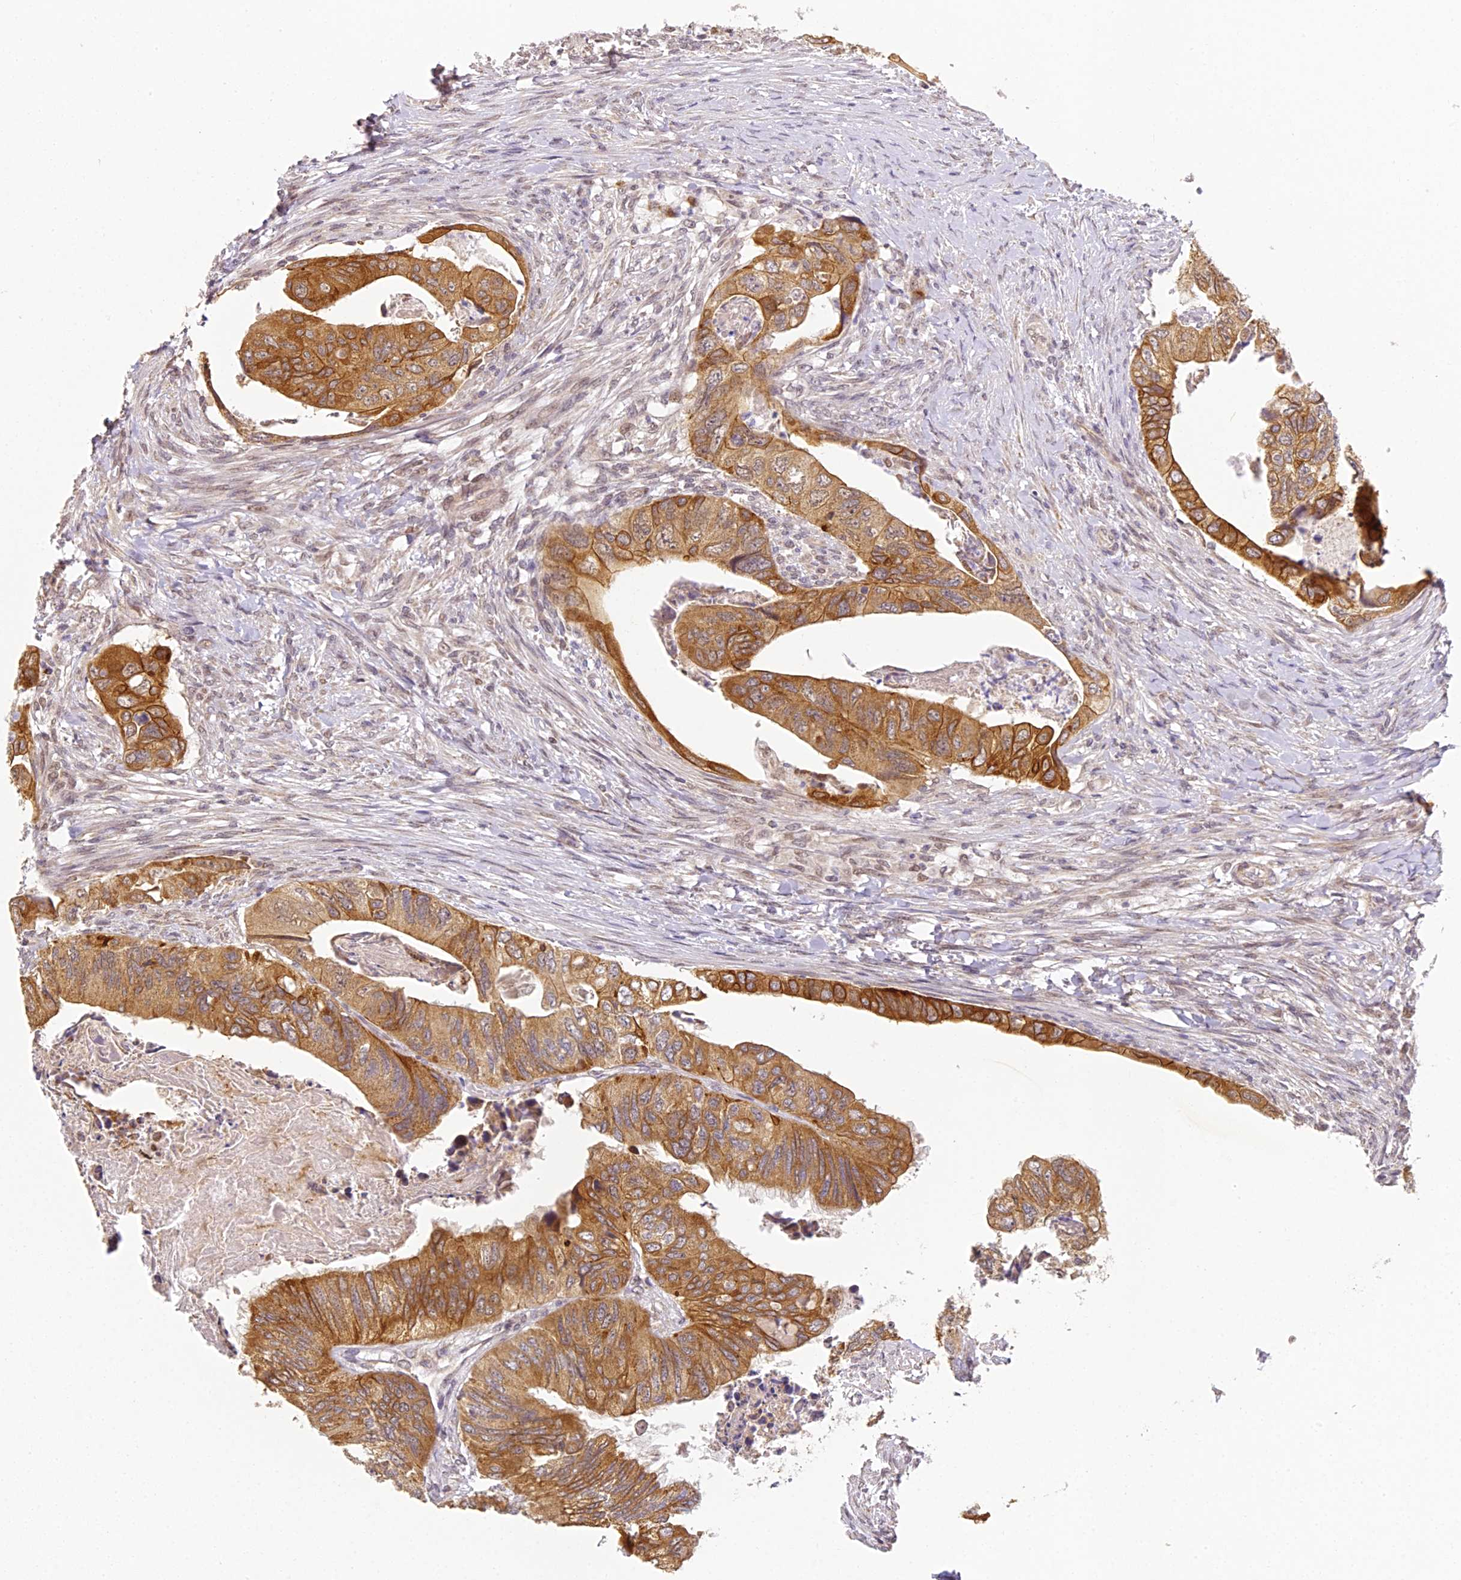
{"staining": {"intensity": "strong", "quantity": ">75%", "location": "cytoplasmic/membranous"}, "tissue": "colorectal cancer", "cell_type": "Tumor cells", "image_type": "cancer", "snomed": [{"axis": "morphology", "description": "Adenocarcinoma, NOS"}, {"axis": "topography", "description": "Rectum"}], "caption": "There is high levels of strong cytoplasmic/membranous expression in tumor cells of colorectal cancer (adenocarcinoma), as demonstrated by immunohistochemical staining (brown color).", "gene": "DNAAF10", "patient": {"sex": "male", "age": 63}}